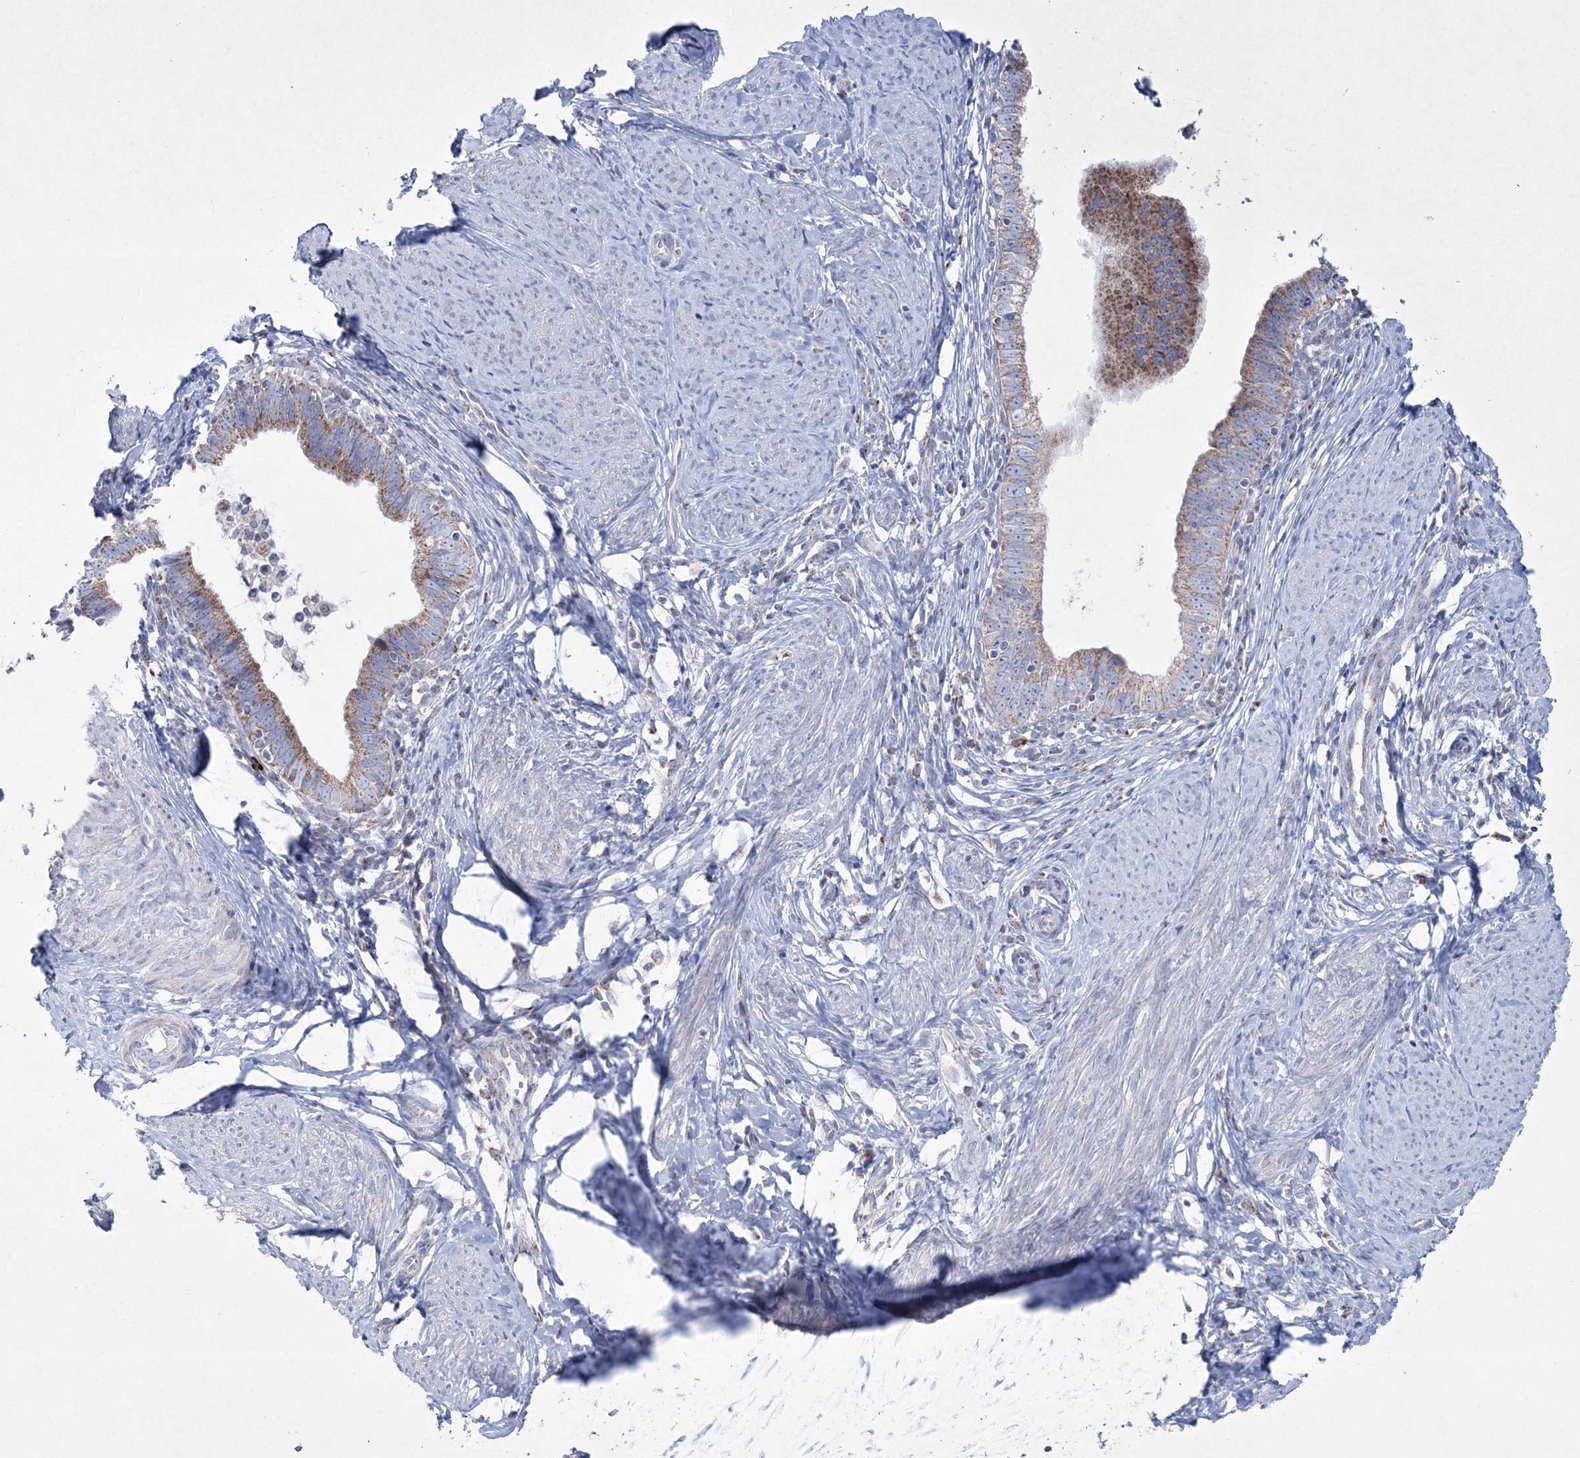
{"staining": {"intensity": "moderate", "quantity": ">75%", "location": "cytoplasmic/membranous"}, "tissue": "cervical cancer", "cell_type": "Tumor cells", "image_type": "cancer", "snomed": [{"axis": "morphology", "description": "Adenocarcinoma, NOS"}, {"axis": "topography", "description": "Cervix"}], "caption": "Immunohistochemical staining of human cervical adenocarcinoma demonstrates medium levels of moderate cytoplasmic/membranous positivity in approximately >75% of tumor cells. The staining was performed using DAB, with brown indicating positive protein expression. Nuclei are stained blue with hematoxylin.", "gene": "CES4A", "patient": {"sex": "female", "age": 36}}